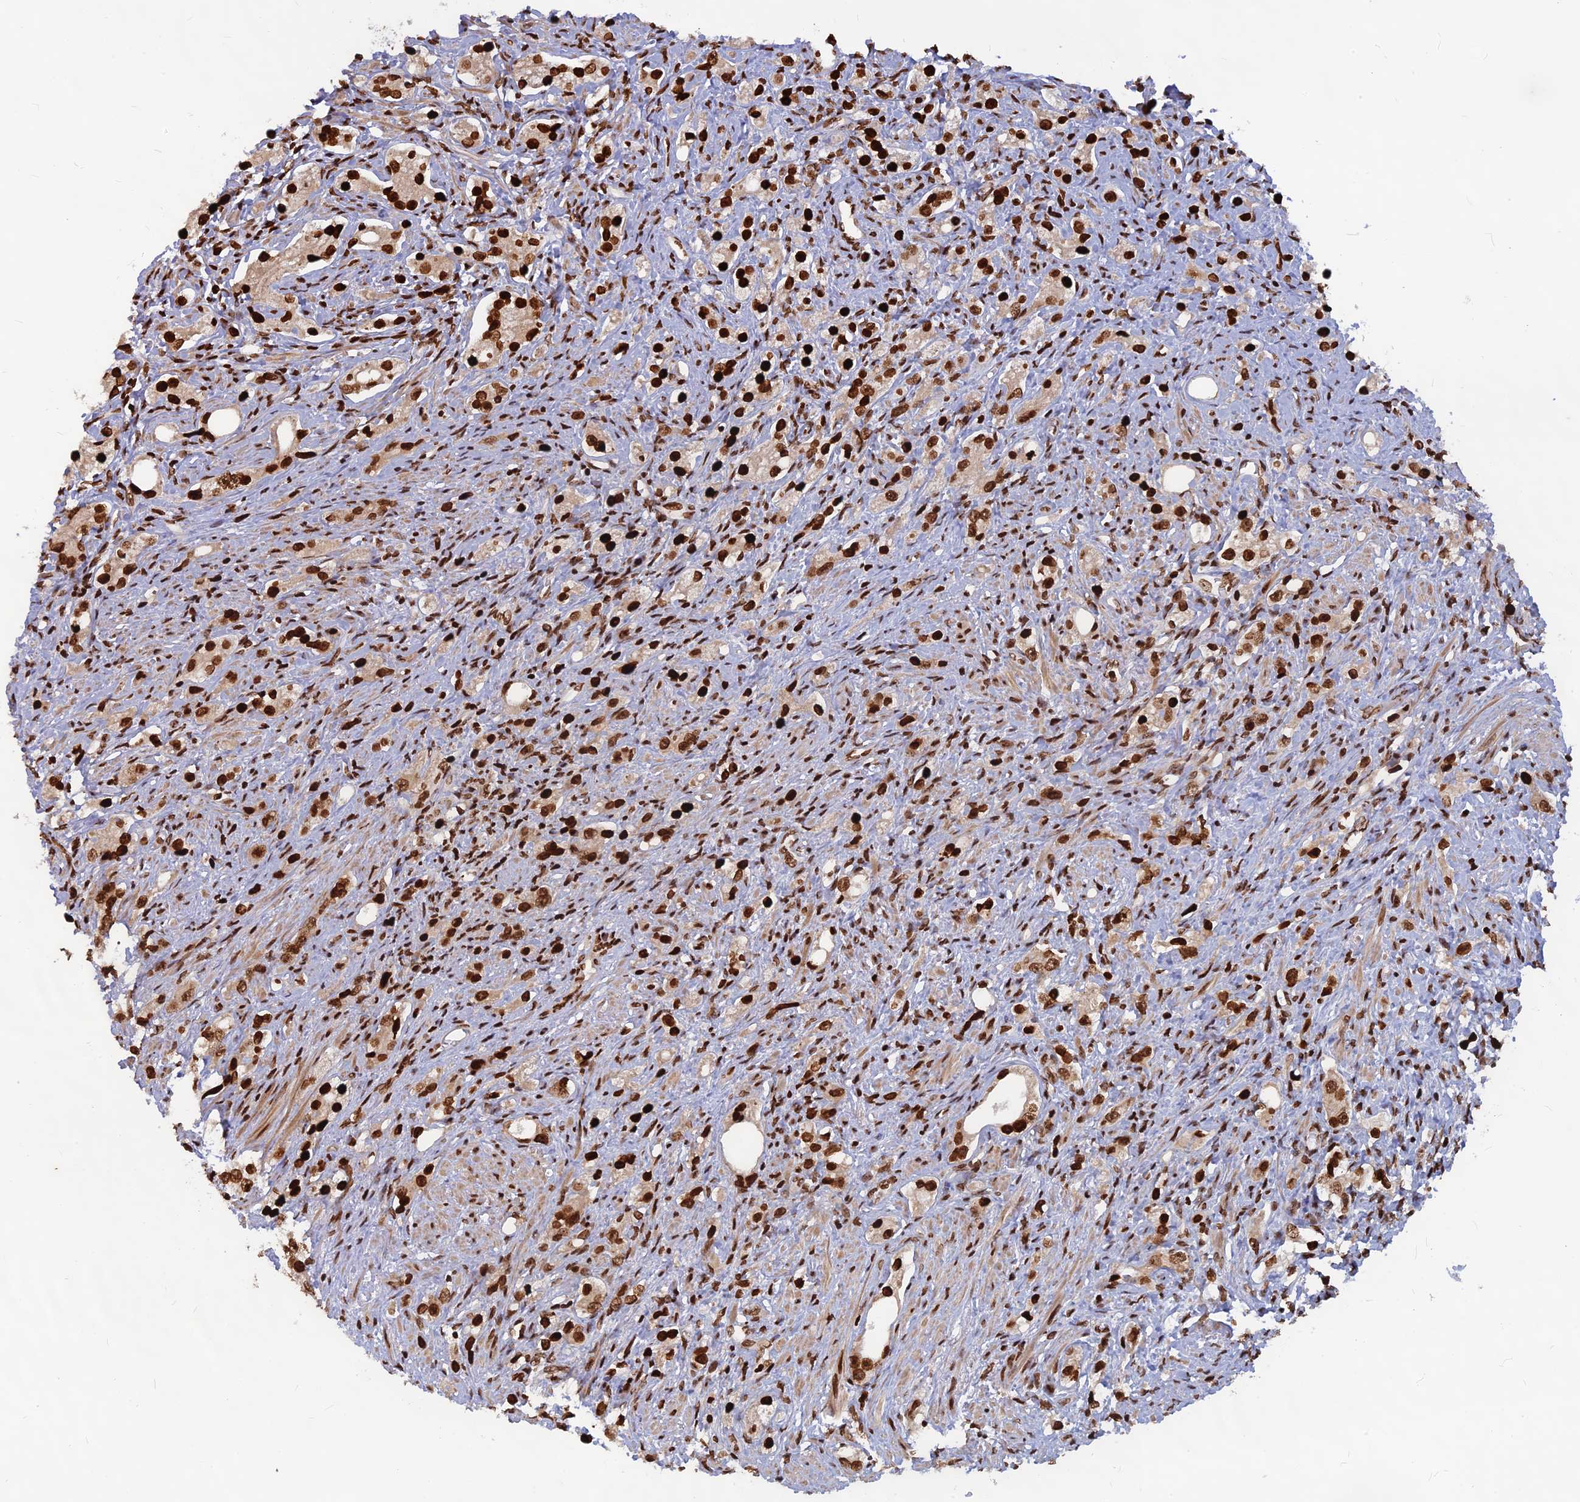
{"staining": {"intensity": "strong", "quantity": ">75%", "location": "nuclear"}, "tissue": "prostate cancer", "cell_type": "Tumor cells", "image_type": "cancer", "snomed": [{"axis": "morphology", "description": "Adenocarcinoma, High grade"}, {"axis": "topography", "description": "Prostate"}], "caption": "Immunohistochemical staining of prostate adenocarcinoma (high-grade) exhibits strong nuclear protein positivity in about >75% of tumor cells. (DAB IHC with brightfield microscopy, high magnification).", "gene": "TET2", "patient": {"sex": "male", "age": 63}}